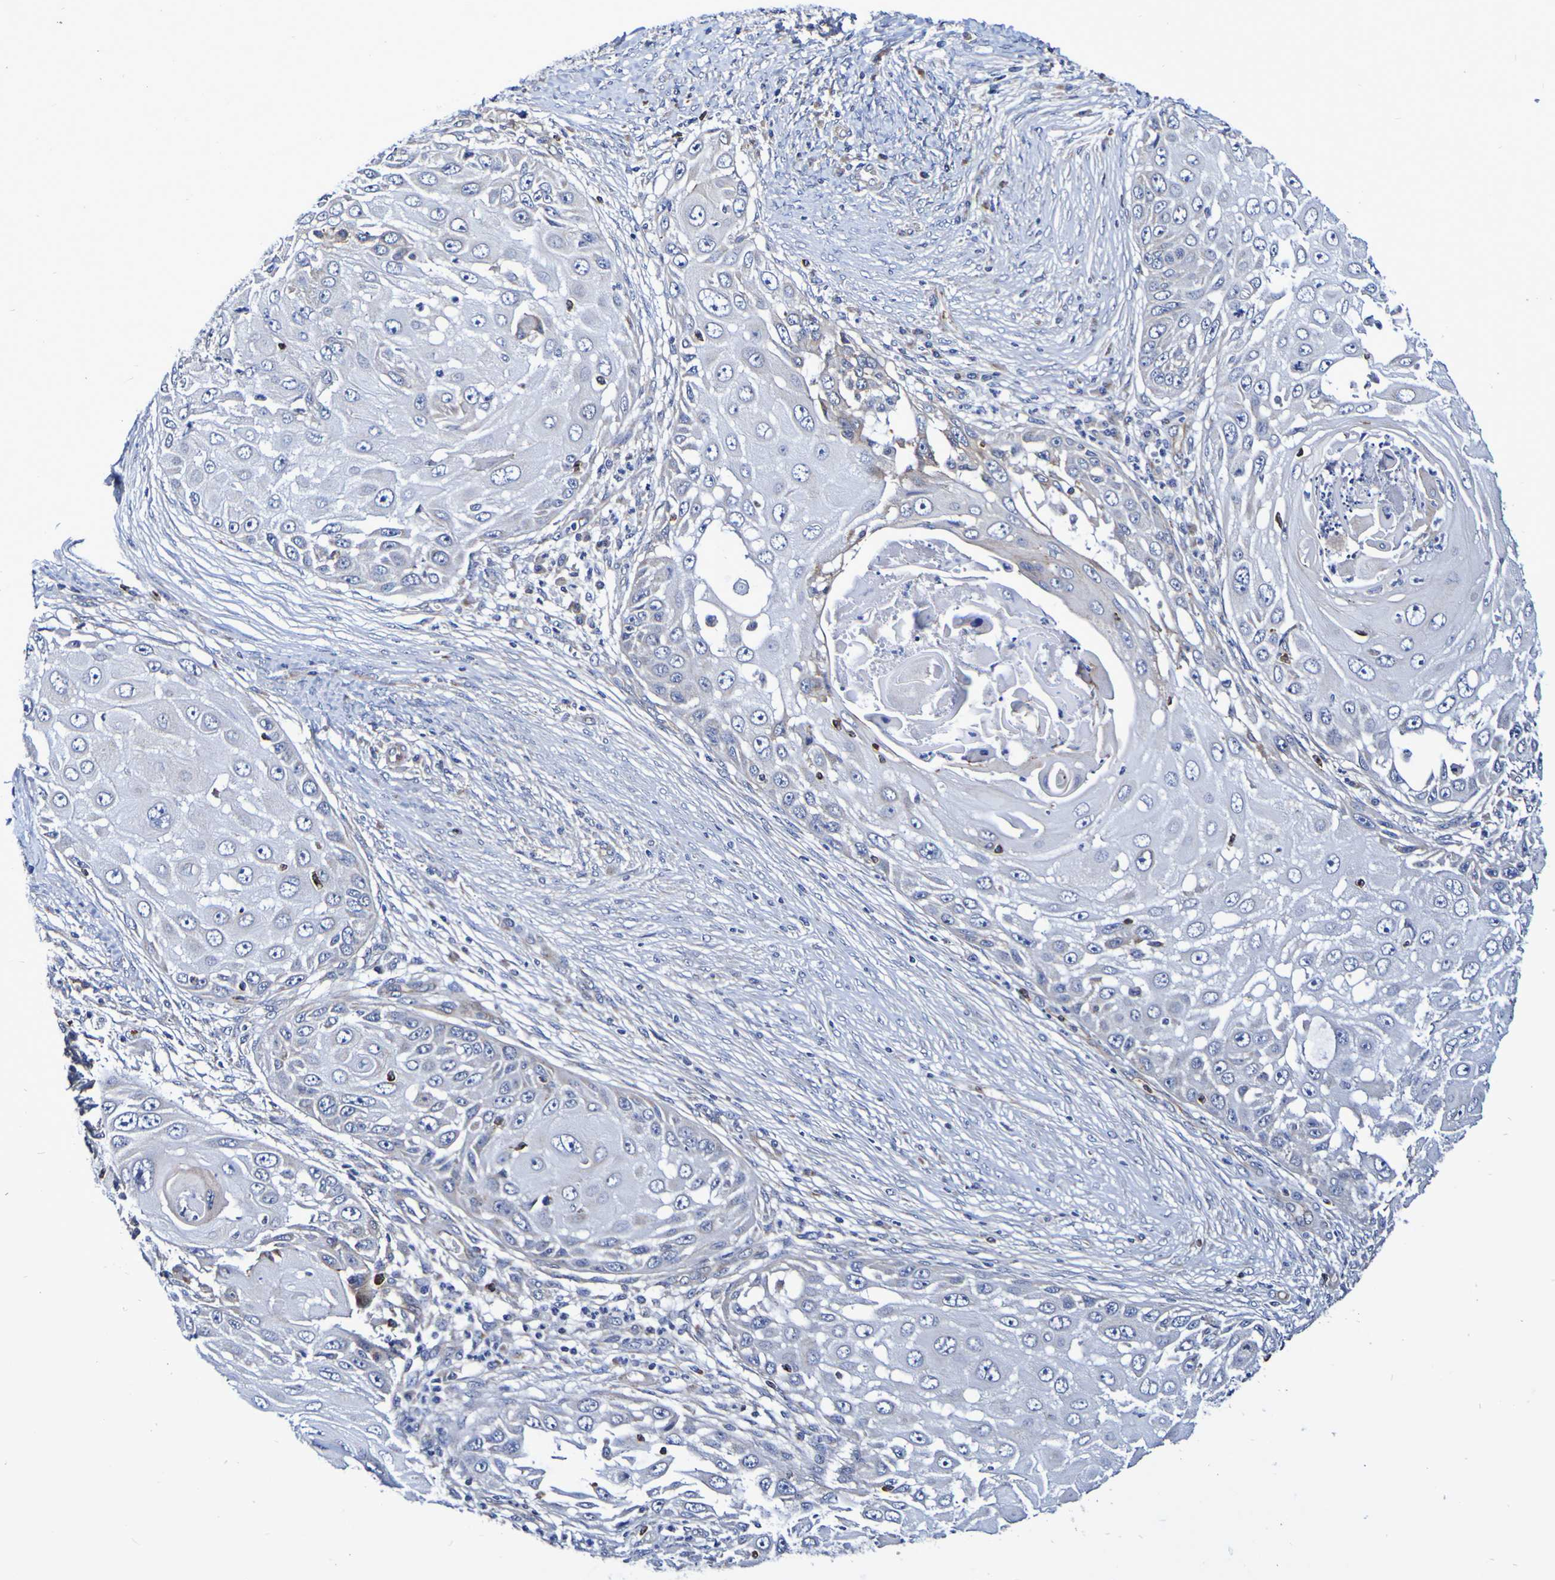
{"staining": {"intensity": "negative", "quantity": "none", "location": "none"}, "tissue": "skin cancer", "cell_type": "Tumor cells", "image_type": "cancer", "snomed": [{"axis": "morphology", "description": "Squamous cell carcinoma, NOS"}, {"axis": "topography", "description": "Skin"}], "caption": "Immunohistochemical staining of human skin cancer (squamous cell carcinoma) shows no significant staining in tumor cells.", "gene": "GJB1", "patient": {"sex": "female", "age": 44}}